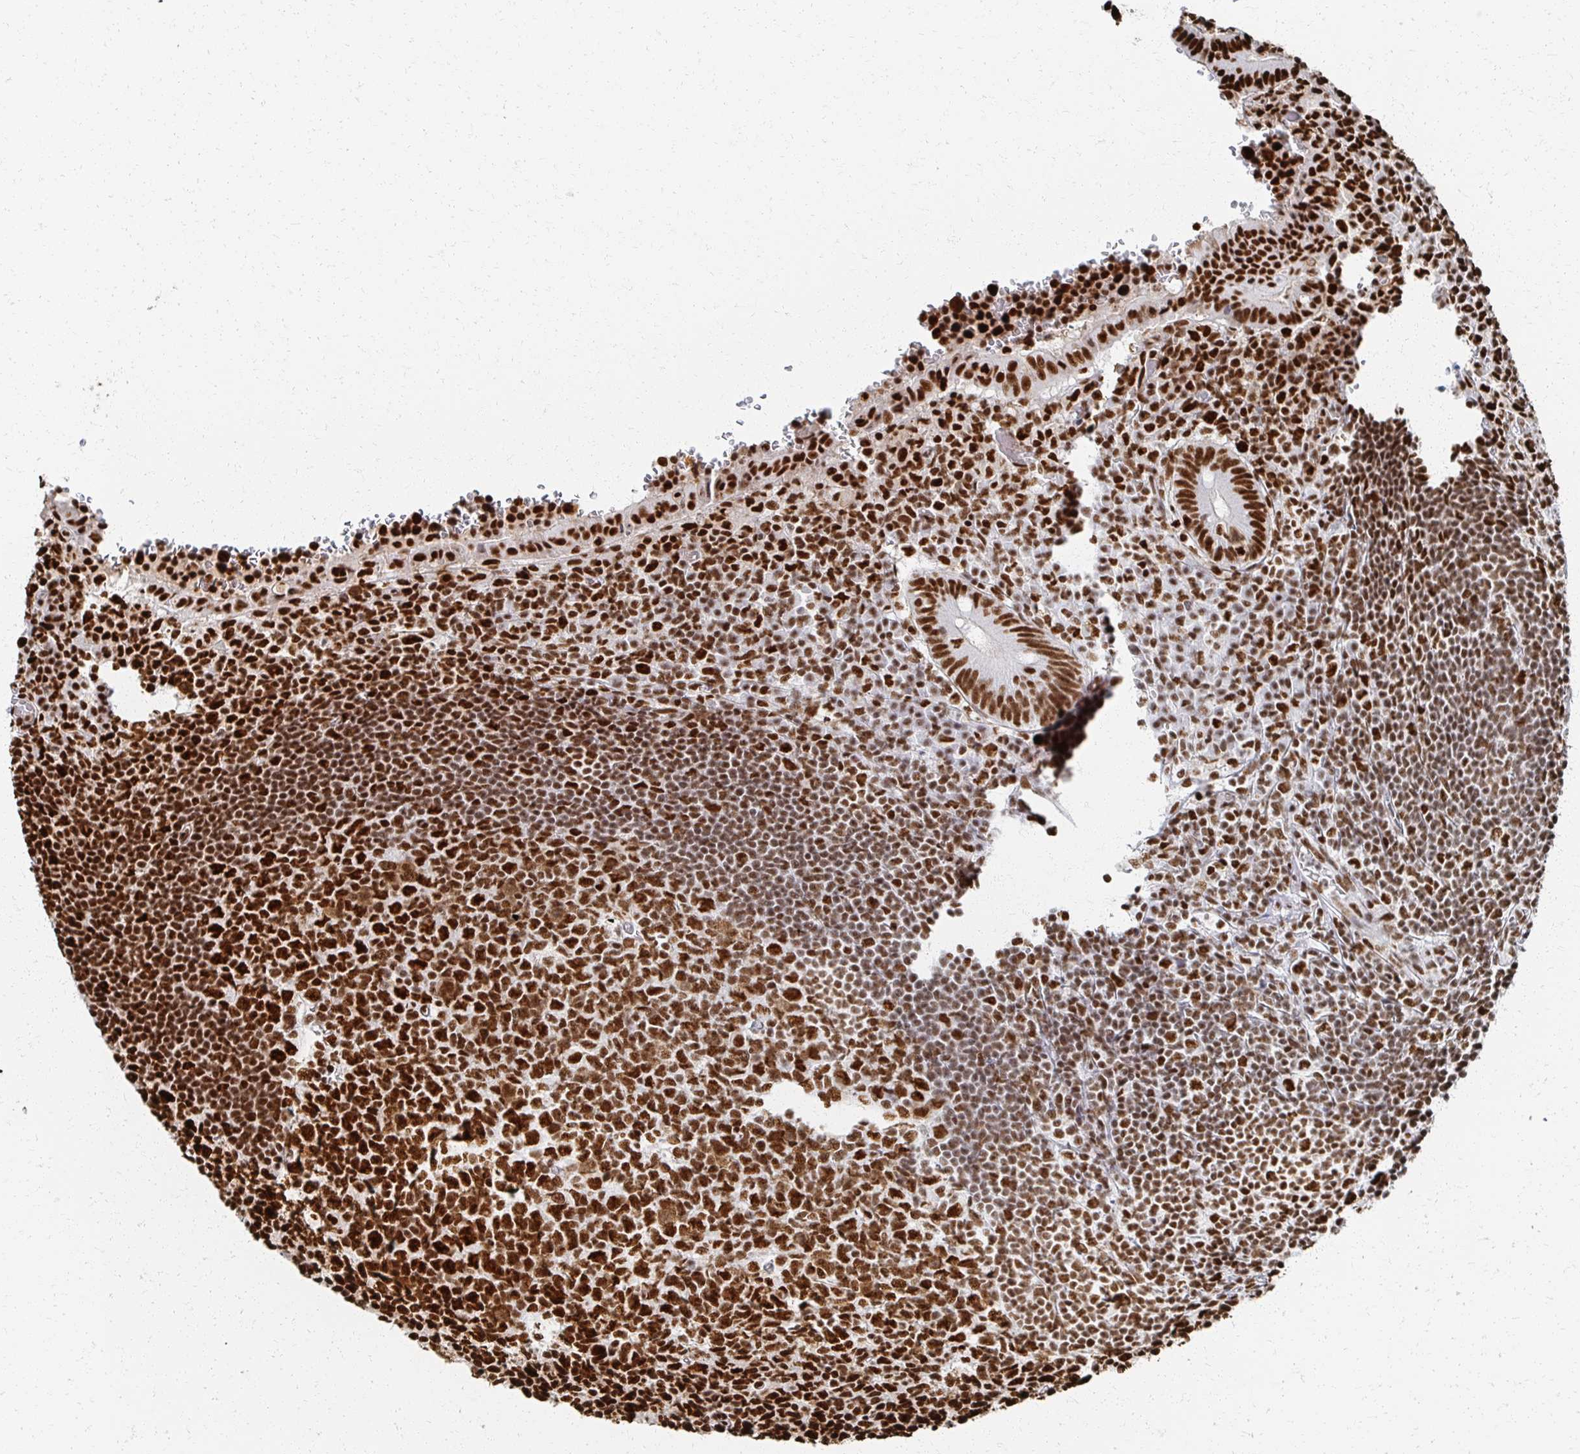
{"staining": {"intensity": "strong", "quantity": ">75%", "location": "nuclear"}, "tissue": "appendix", "cell_type": "Glandular cells", "image_type": "normal", "snomed": [{"axis": "morphology", "description": "Normal tissue, NOS"}, {"axis": "topography", "description": "Appendix"}], "caption": "Immunohistochemical staining of normal human appendix displays >75% levels of strong nuclear protein expression in approximately >75% of glandular cells.", "gene": "RBBP4", "patient": {"sex": "male", "age": 18}}